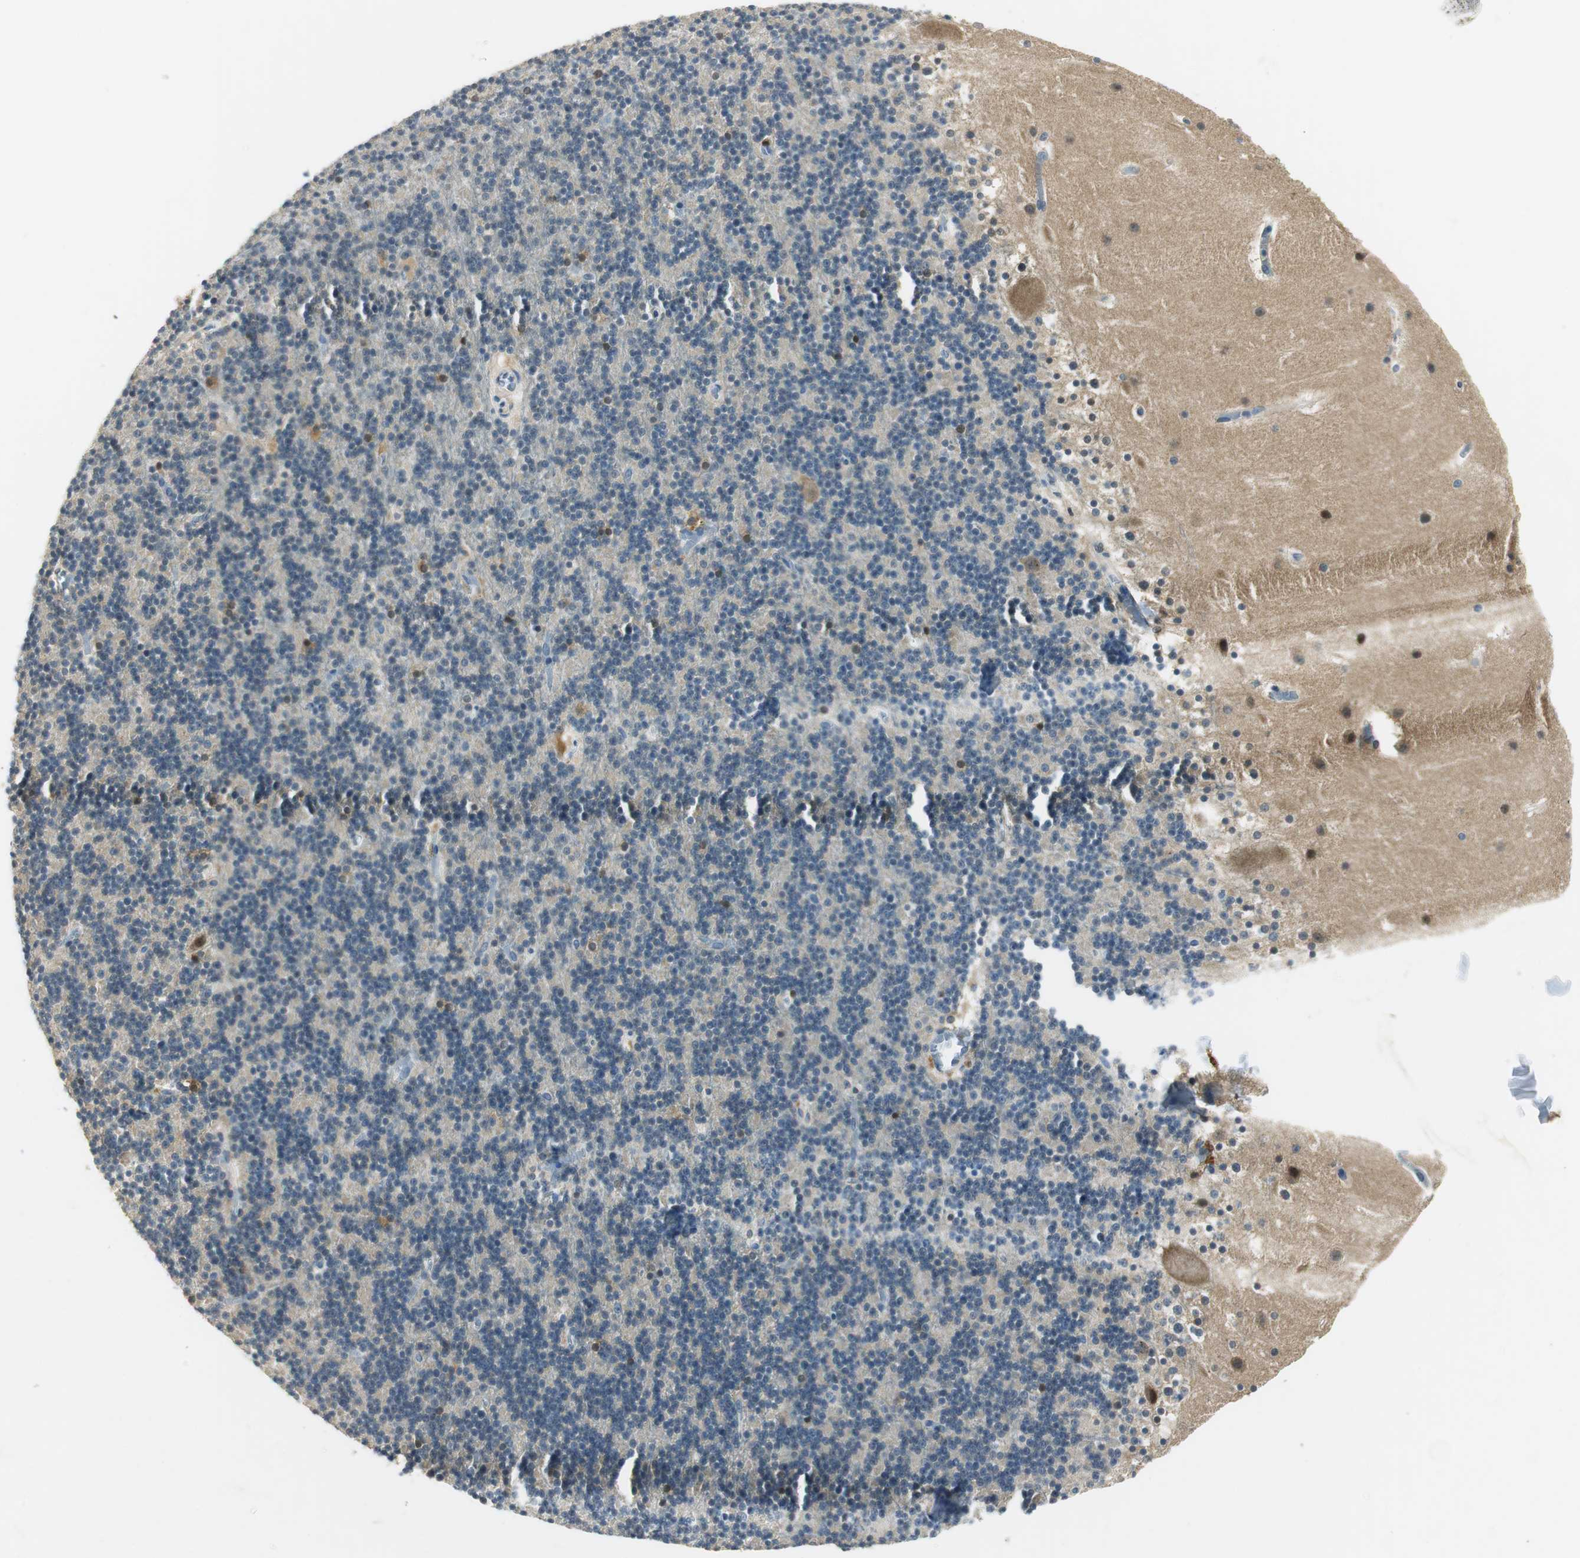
{"staining": {"intensity": "weak", "quantity": "<25%", "location": "cytoplasmic/membranous,nuclear"}, "tissue": "cerebellum", "cell_type": "Cells in granular layer", "image_type": "normal", "snomed": [{"axis": "morphology", "description": "Normal tissue, NOS"}, {"axis": "topography", "description": "Cerebellum"}], "caption": "The image shows no staining of cells in granular layer in normal cerebellum.", "gene": "ME1", "patient": {"sex": "male", "age": 45}}